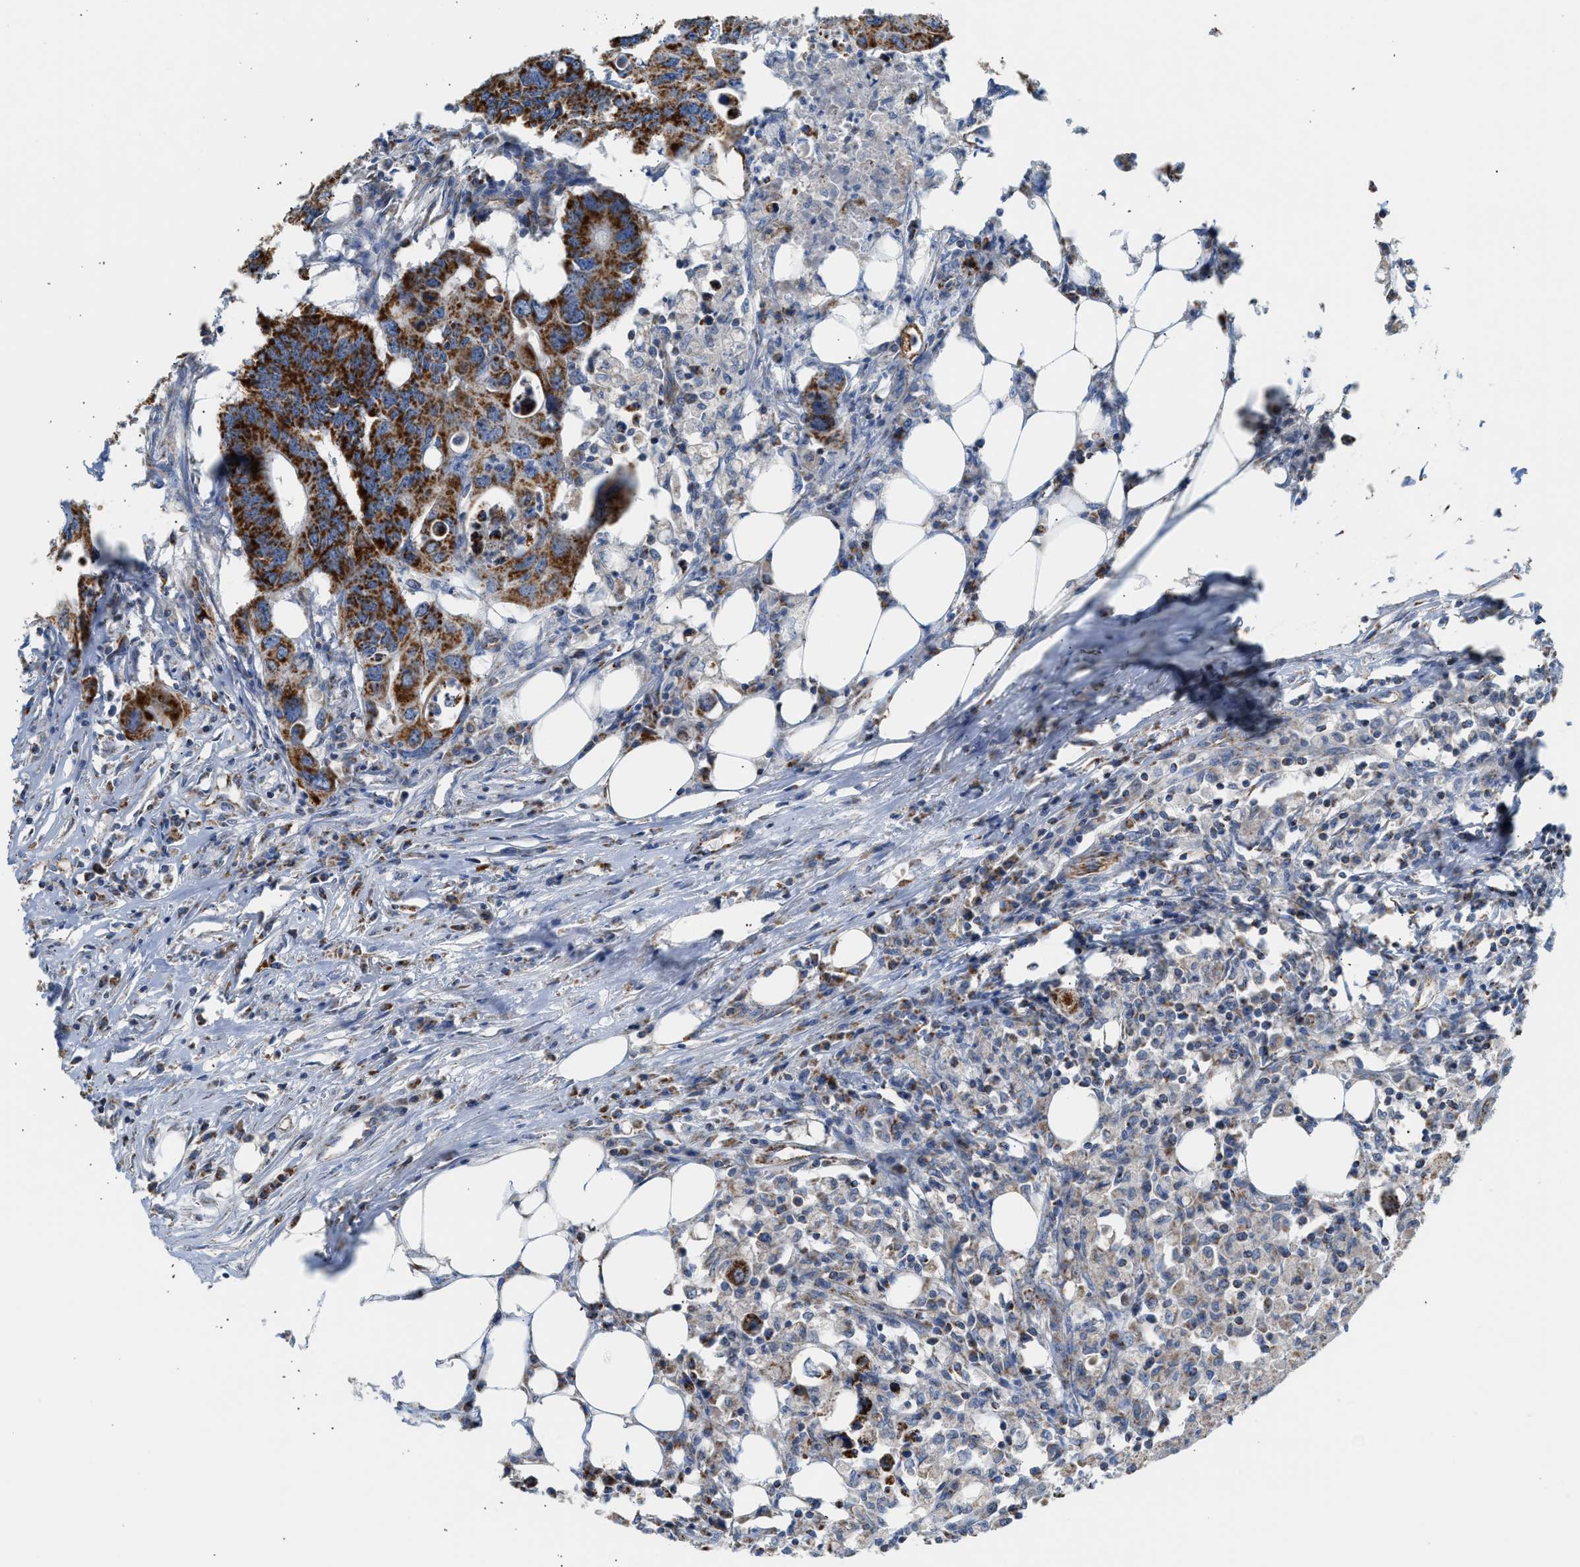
{"staining": {"intensity": "strong", "quantity": ">75%", "location": "cytoplasmic/membranous"}, "tissue": "colorectal cancer", "cell_type": "Tumor cells", "image_type": "cancer", "snomed": [{"axis": "morphology", "description": "Adenocarcinoma, NOS"}, {"axis": "topography", "description": "Colon"}], "caption": "Immunohistochemical staining of adenocarcinoma (colorectal) shows high levels of strong cytoplasmic/membranous protein expression in approximately >75% of tumor cells.", "gene": "GOT2", "patient": {"sex": "male", "age": 71}}